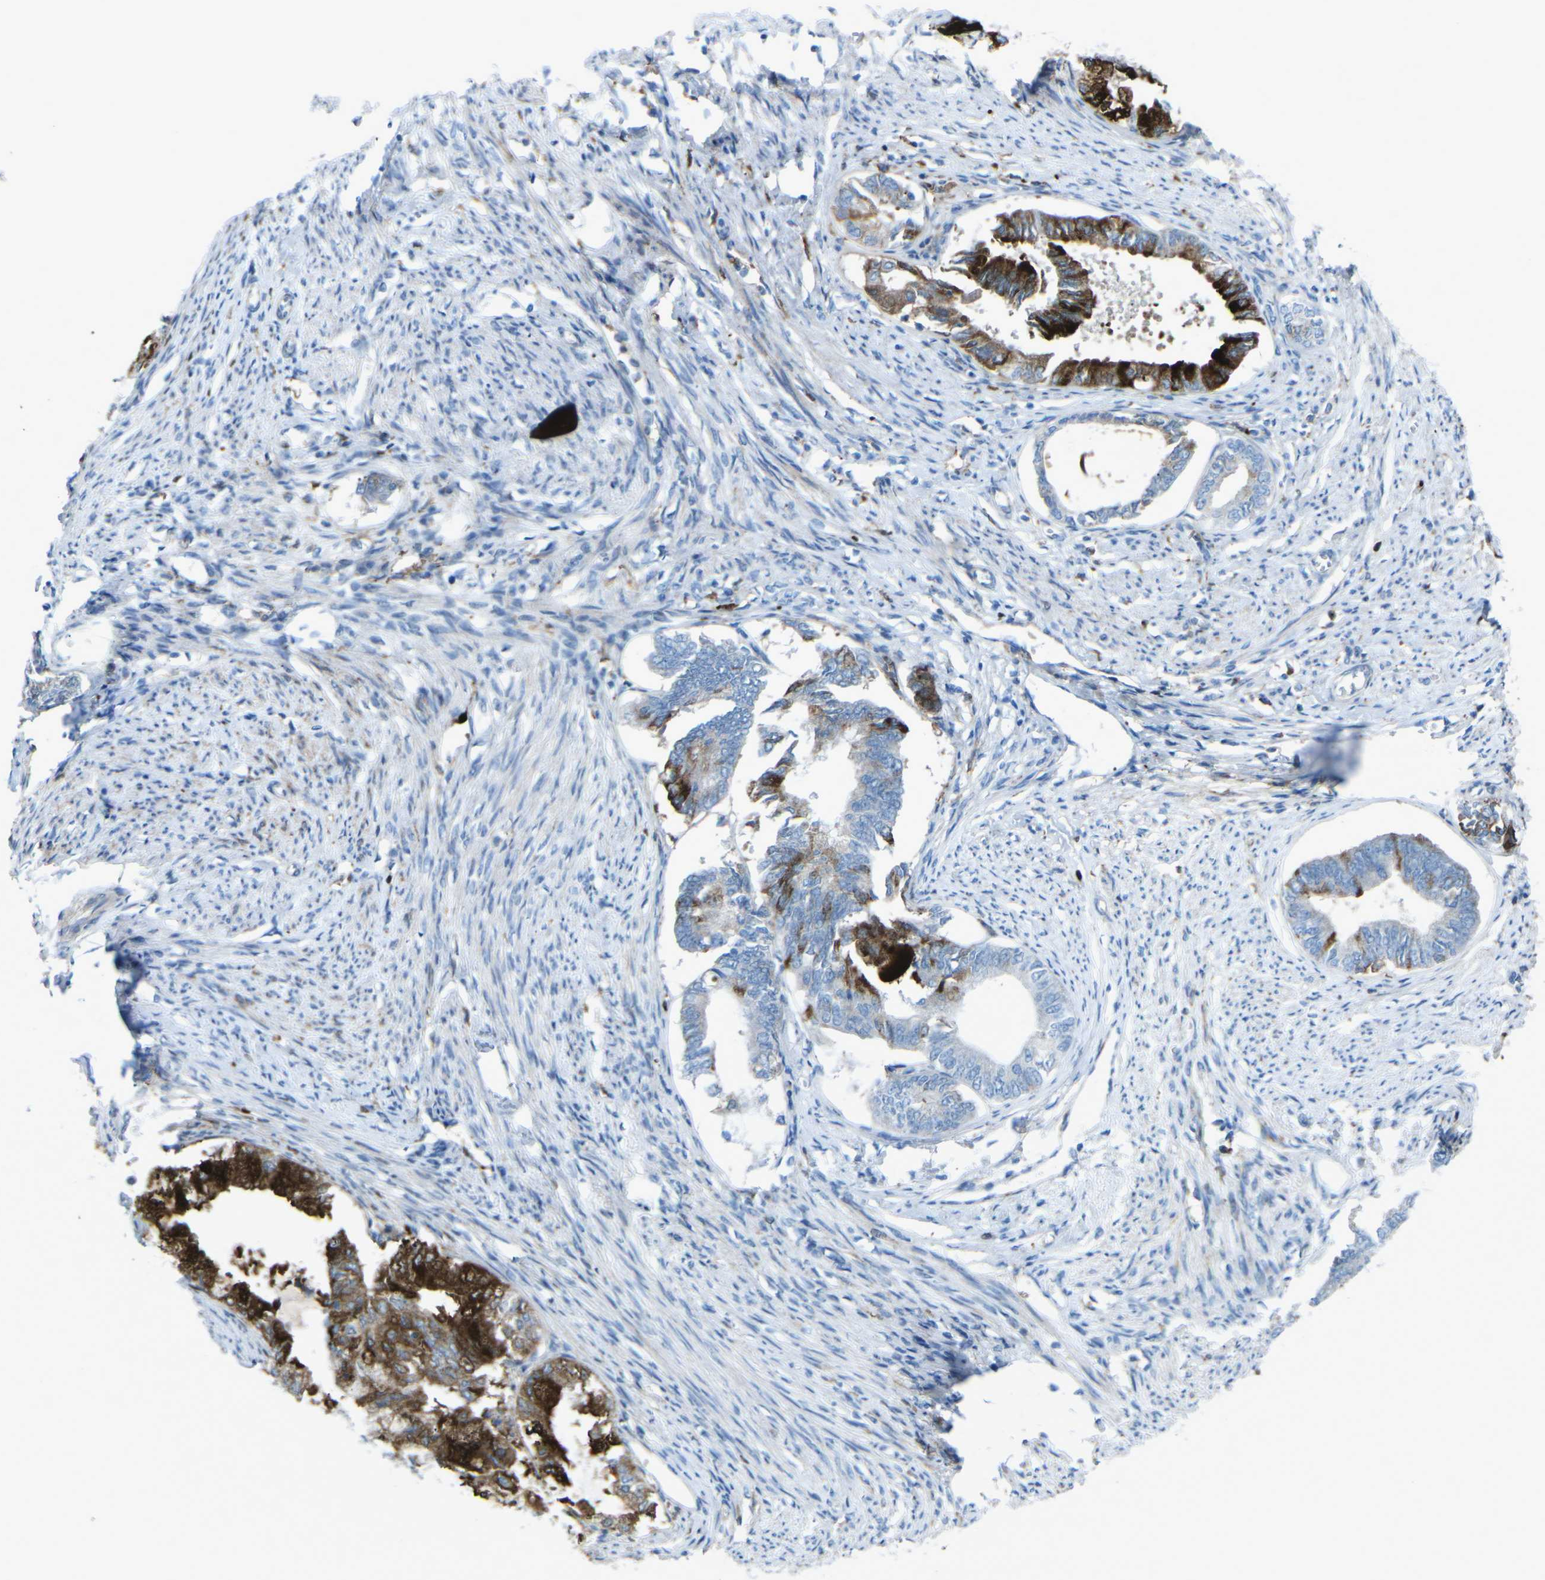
{"staining": {"intensity": "strong", "quantity": ">75%", "location": "cytoplasmic/membranous"}, "tissue": "endometrial cancer", "cell_type": "Tumor cells", "image_type": "cancer", "snomed": [{"axis": "morphology", "description": "Adenocarcinoma, NOS"}, {"axis": "topography", "description": "Endometrium"}], "caption": "Endometrial adenocarcinoma stained with a brown dye reveals strong cytoplasmic/membranous positive expression in about >75% of tumor cells.", "gene": "STK11", "patient": {"sex": "female", "age": 86}}